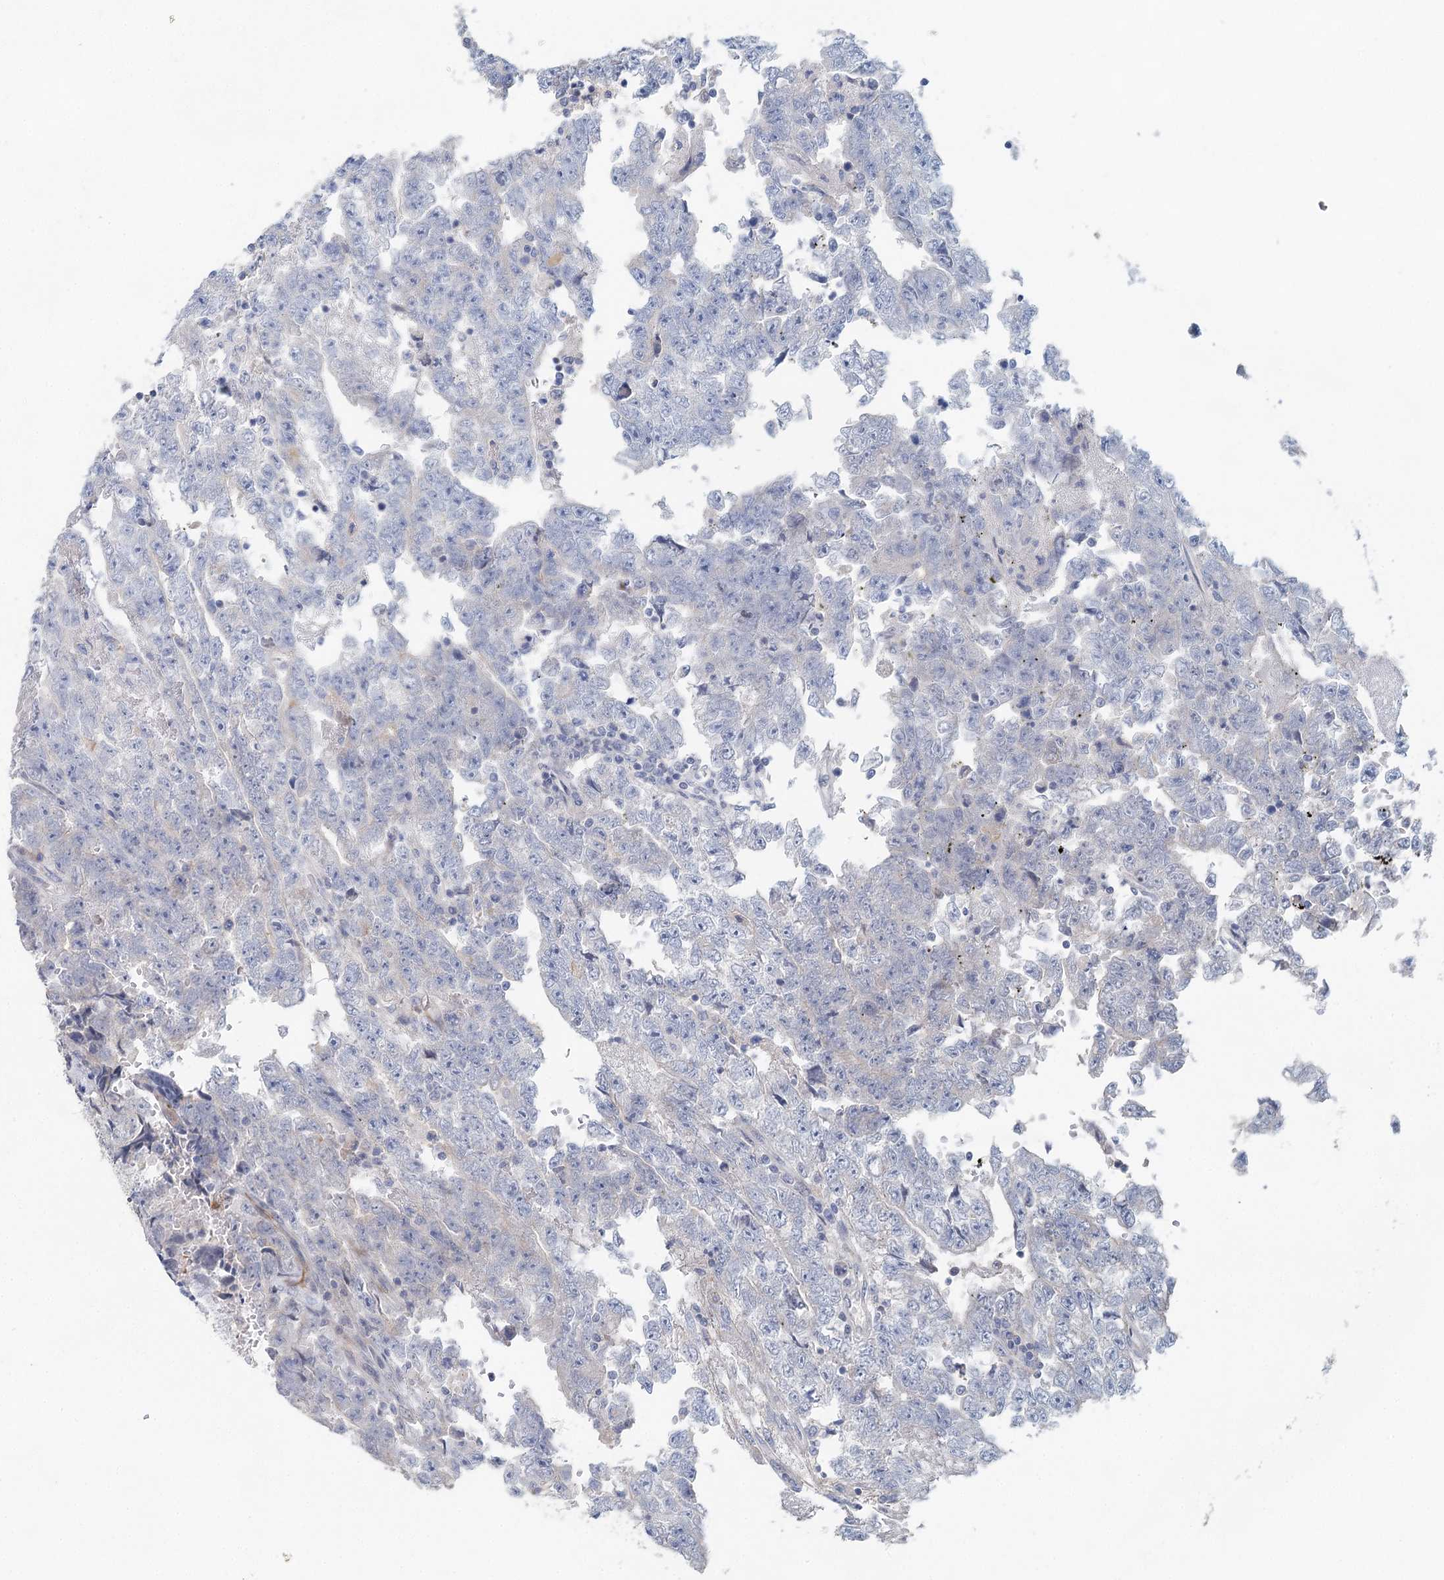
{"staining": {"intensity": "negative", "quantity": "none", "location": "none"}, "tissue": "testis cancer", "cell_type": "Tumor cells", "image_type": "cancer", "snomed": [{"axis": "morphology", "description": "Carcinoma, Embryonal, NOS"}, {"axis": "topography", "description": "Testis"}], "caption": "Testis embryonal carcinoma stained for a protein using IHC shows no staining tumor cells.", "gene": "SLC19A3", "patient": {"sex": "male", "age": 25}}